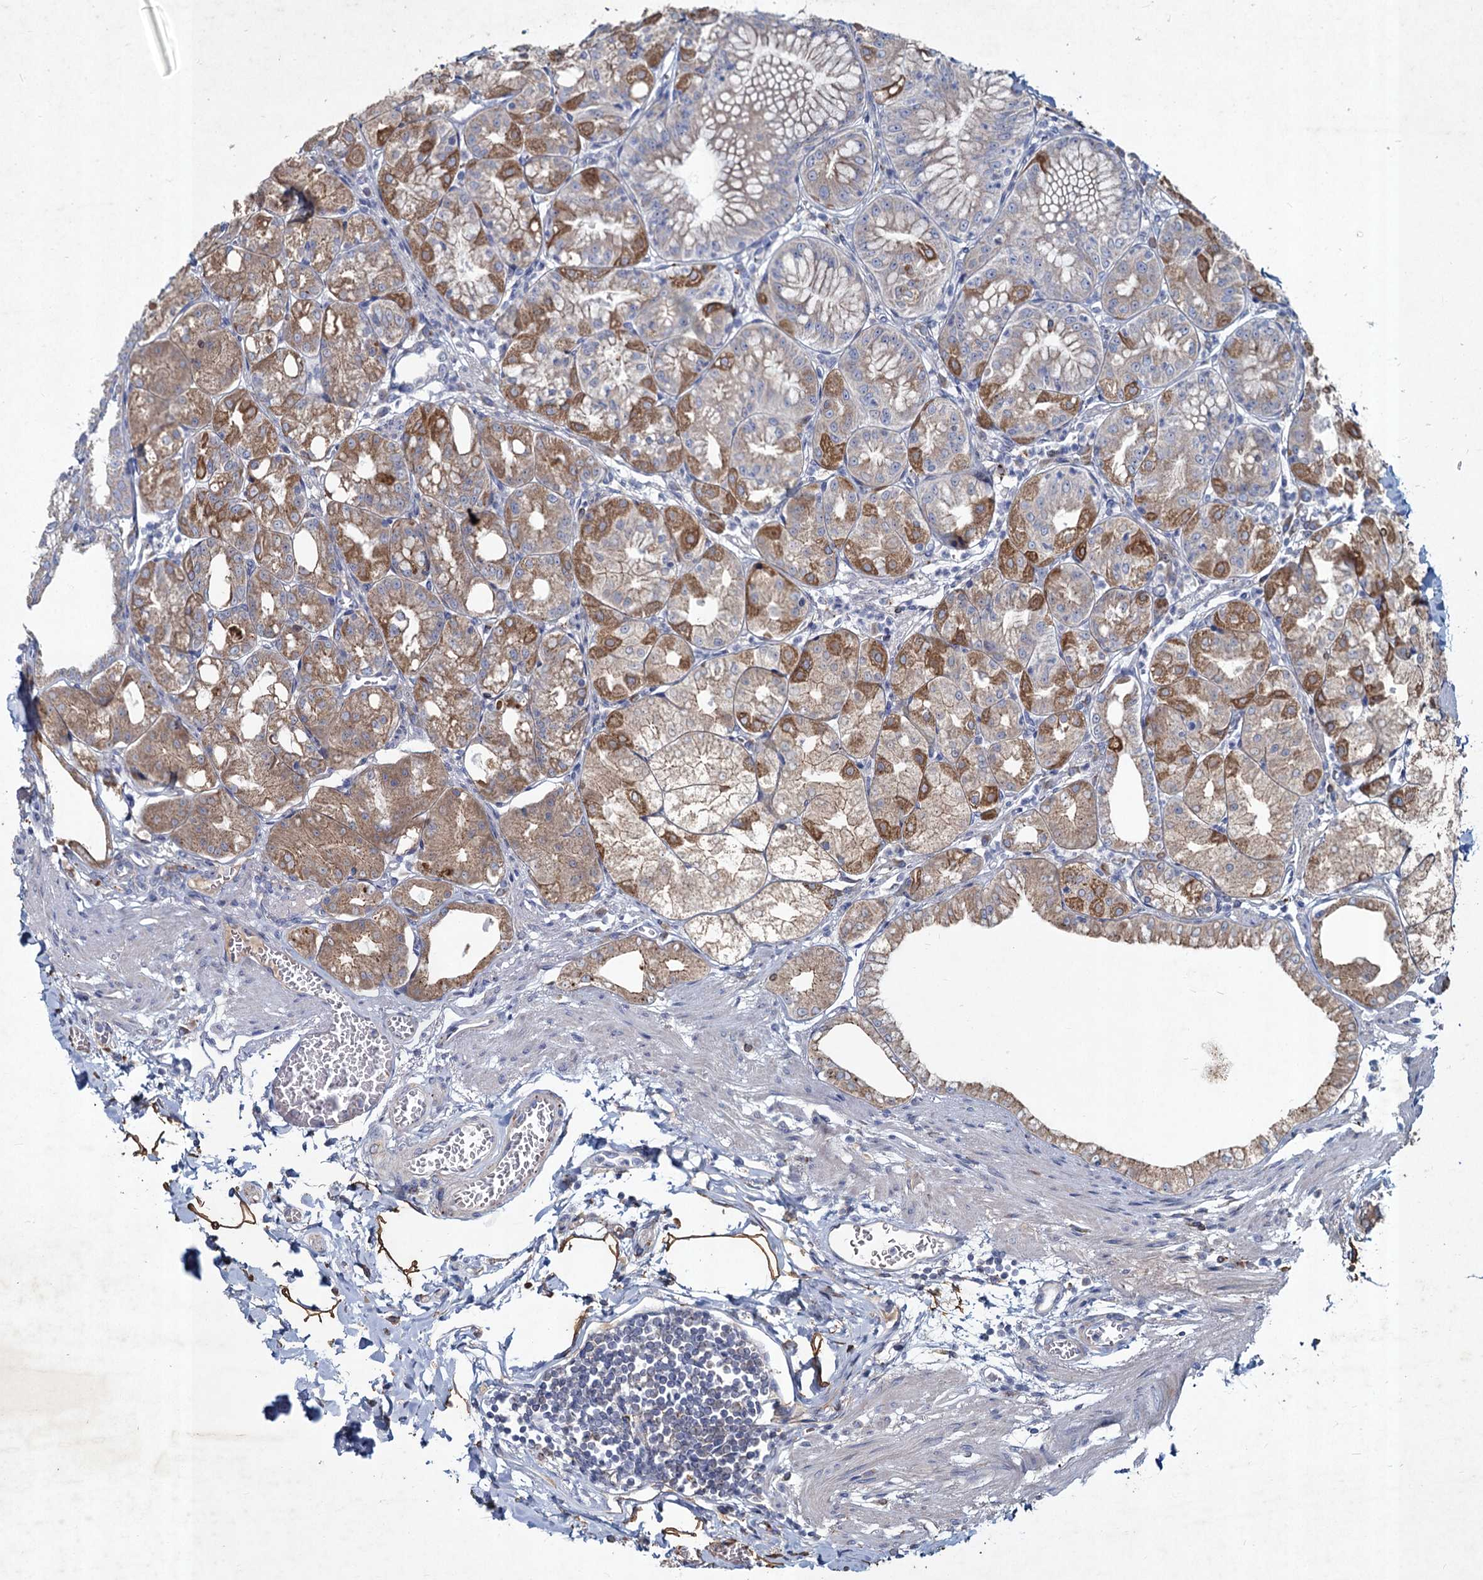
{"staining": {"intensity": "moderate", "quantity": "25%-75%", "location": "cytoplasmic/membranous"}, "tissue": "stomach", "cell_type": "Glandular cells", "image_type": "normal", "snomed": [{"axis": "morphology", "description": "Normal tissue, NOS"}, {"axis": "topography", "description": "Stomach, lower"}], "caption": "Protein expression analysis of unremarkable stomach exhibits moderate cytoplasmic/membranous staining in approximately 25%-75% of glandular cells. The staining is performed using DAB (3,3'-diaminobenzidine) brown chromogen to label protein expression. The nuclei are counter-stained blue using hematoxylin.", "gene": "TMX2", "patient": {"sex": "male", "age": 71}}